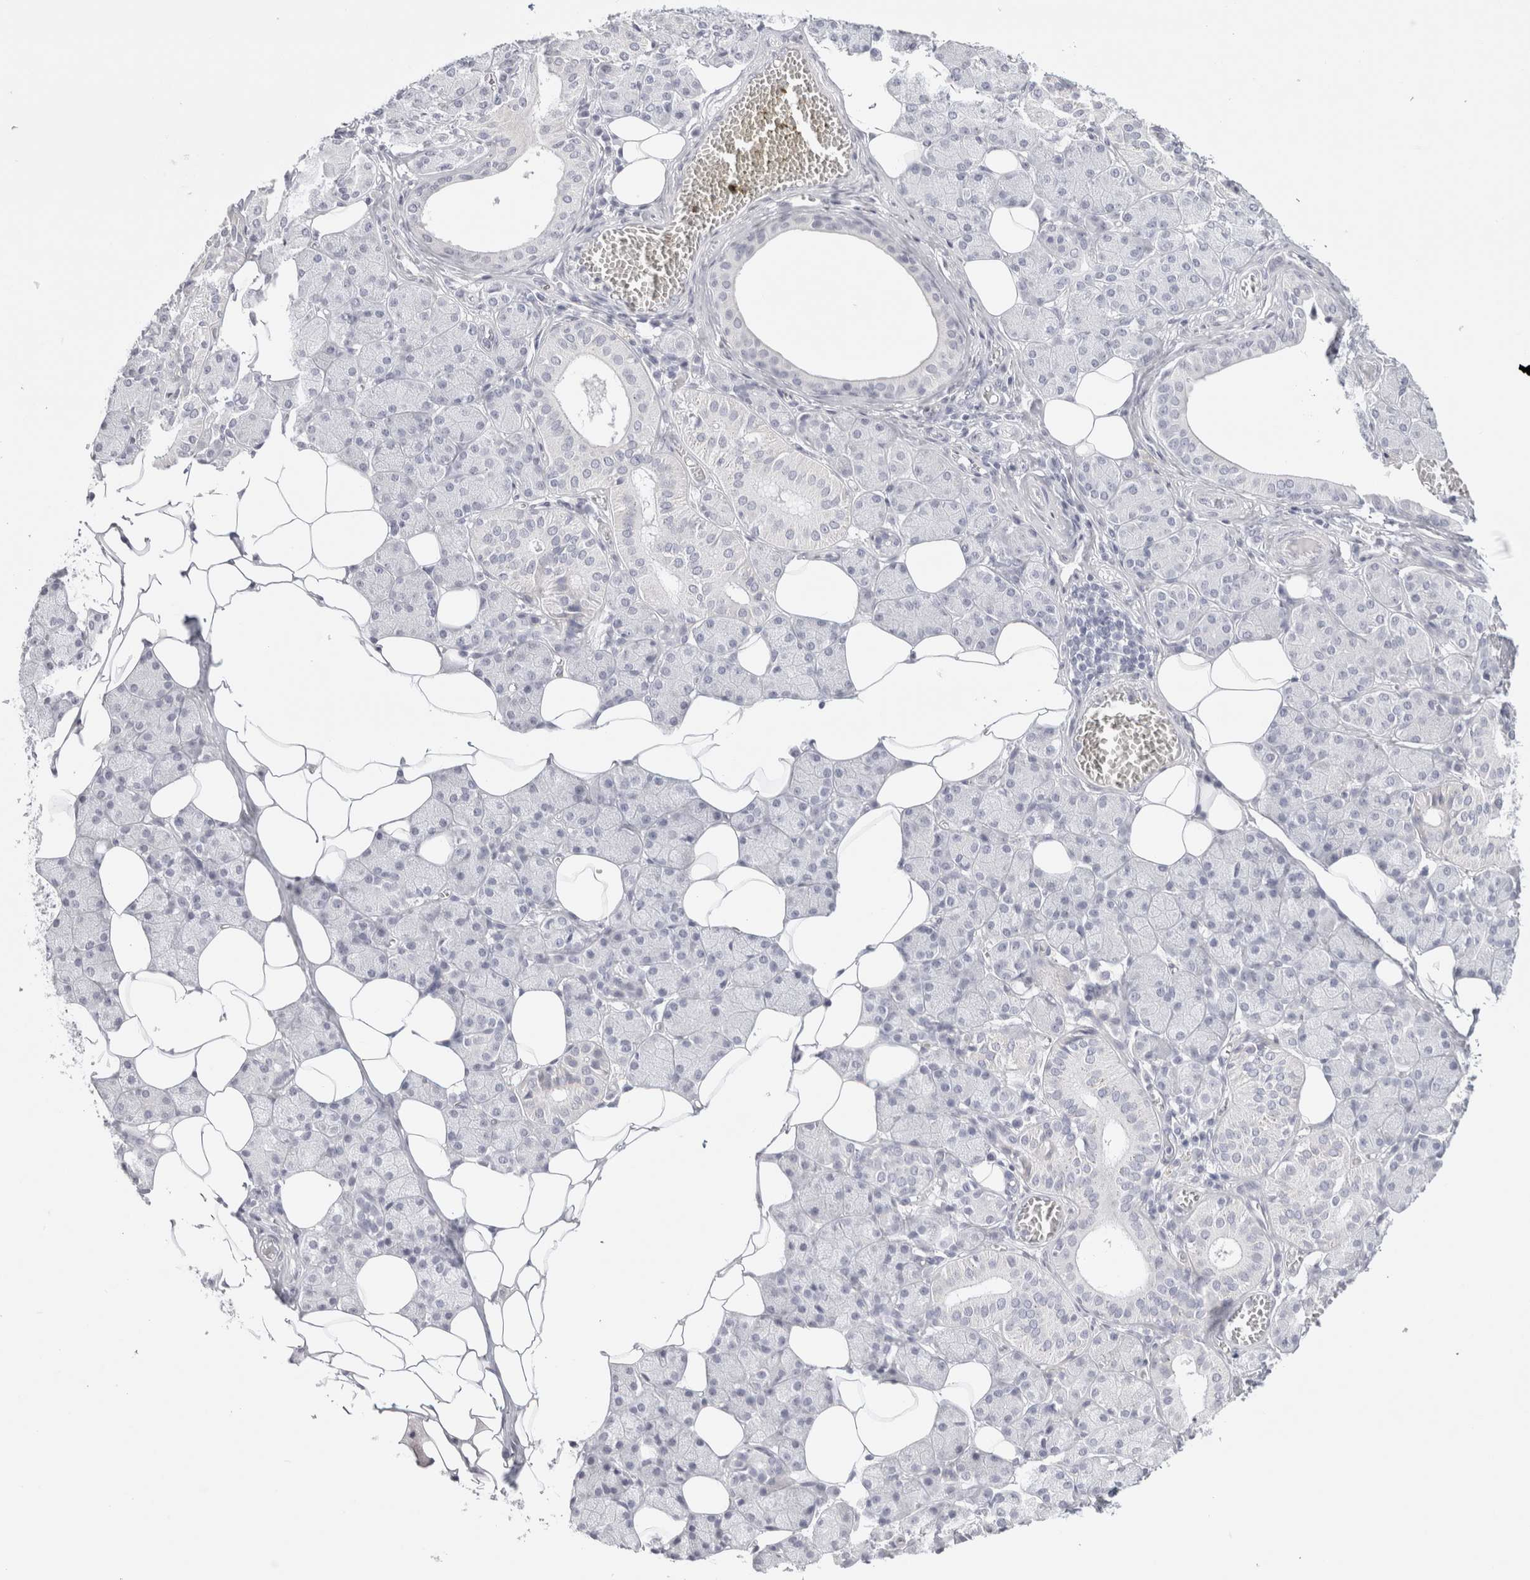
{"staining": {"intensity": "negative", "quantity": "none", "location": "none"}, "tissue": "salivary gland", "cell_type": "Glandular cells", "image_type": "normal", "snomed": [{"axis": "morphology", "description": "Normal tissue, NOS"}, {"axis": "topography", "description": "Salivary gland"}], "caption": "Human salivary gland stained for a protein using immunohistochemistry demonstrates no expression in glandular cells.", "gene": "GARIN1A", "patient": {"sex": "female", "age": 33}}